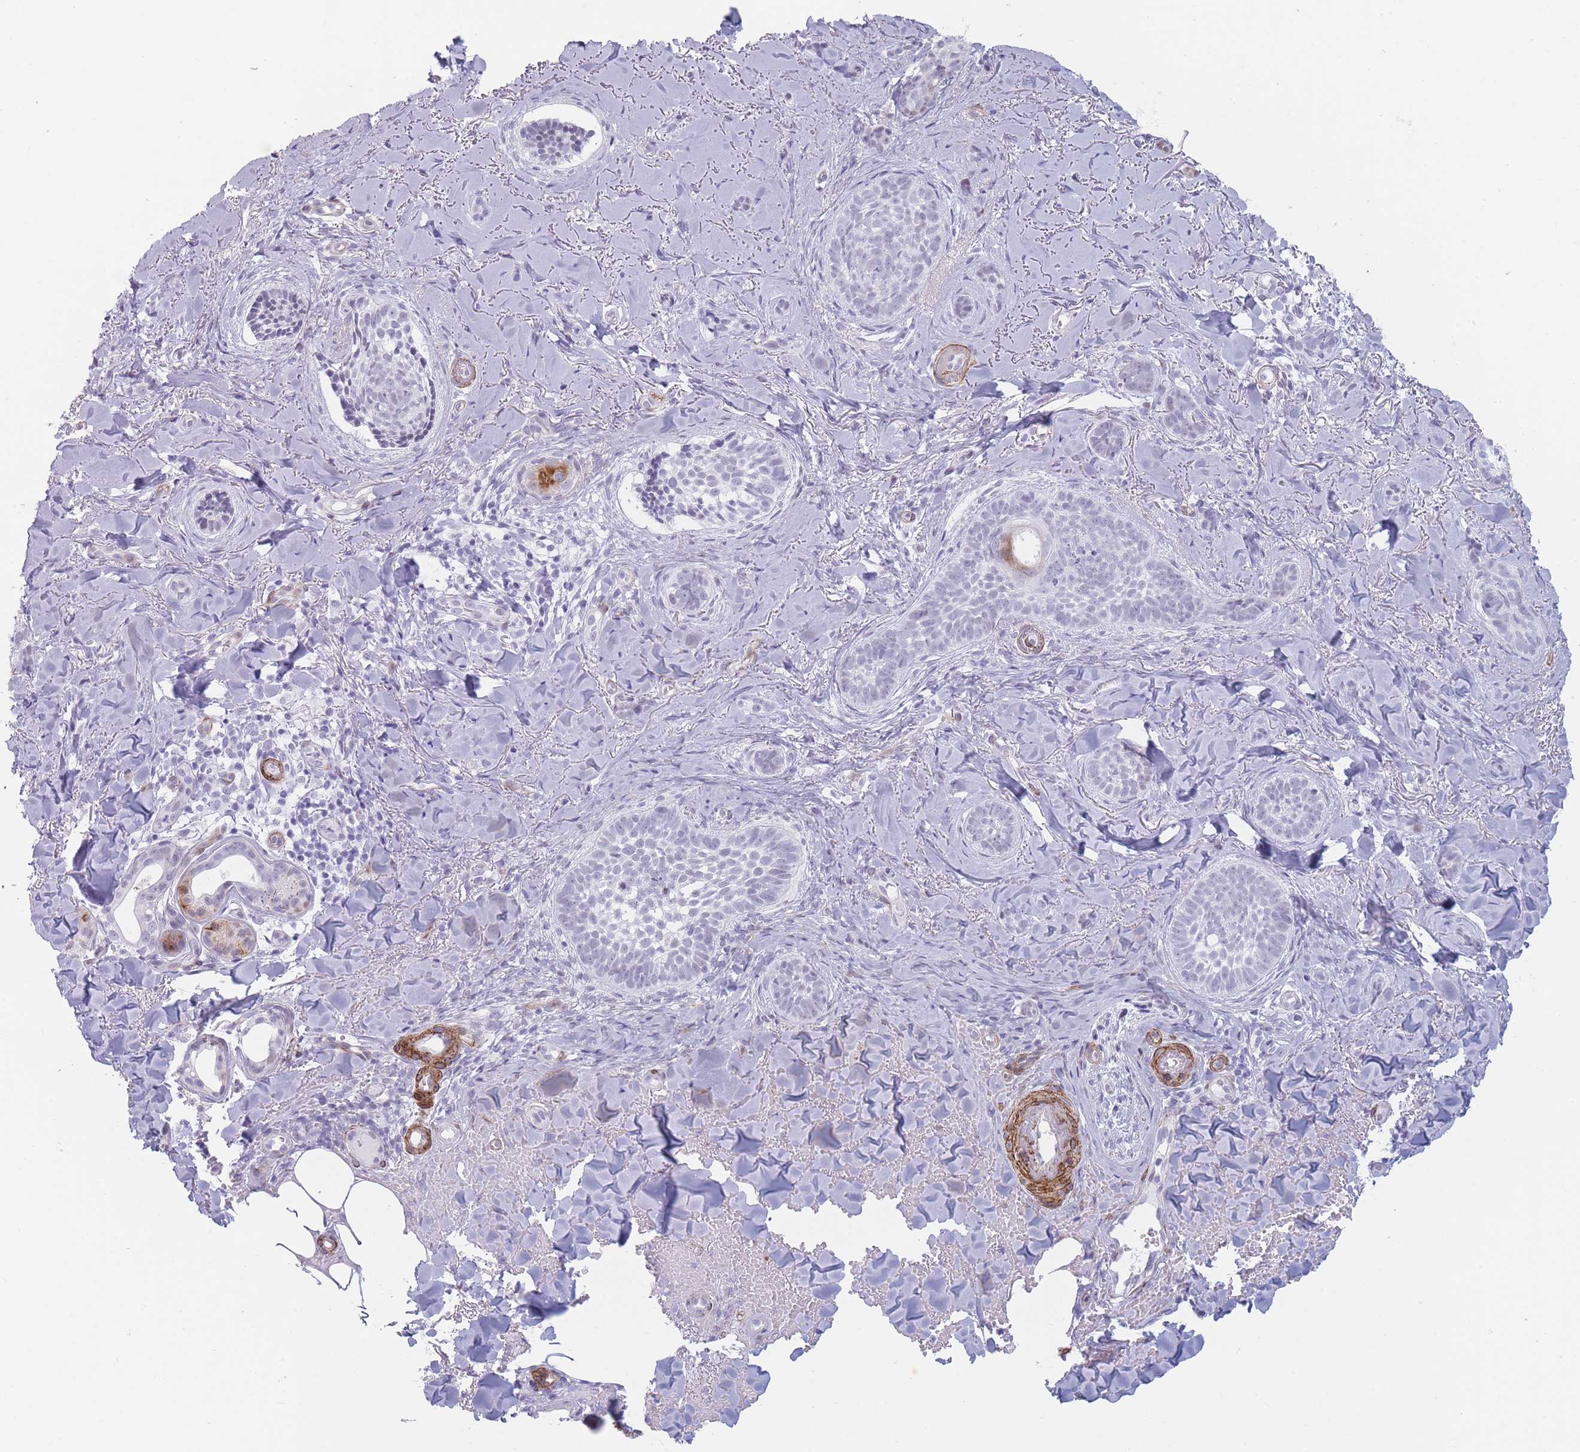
{"staining": {"intensity": "negative", "quantity": "none", "location": "none"}, "tissue": "skin cancer", "cell_type": "Tumor cells", "image_type": "cancer", "snomed": [{"axis": "morphology", "description": "Basal cell carcinoma"}, {"axis": "topography", "description": "Skin"}], "caption": "A high-resolution image shows immunohistochemistry staining of skin cancer (basal cell carcinoma), which demonstrates no significant positivity in tumor cells. (Immunohistochemistry (ihc), brightfield microscopy, high magnification).", "gene": "IFNA6", "patient": {"sex": "female", "age": 55}}